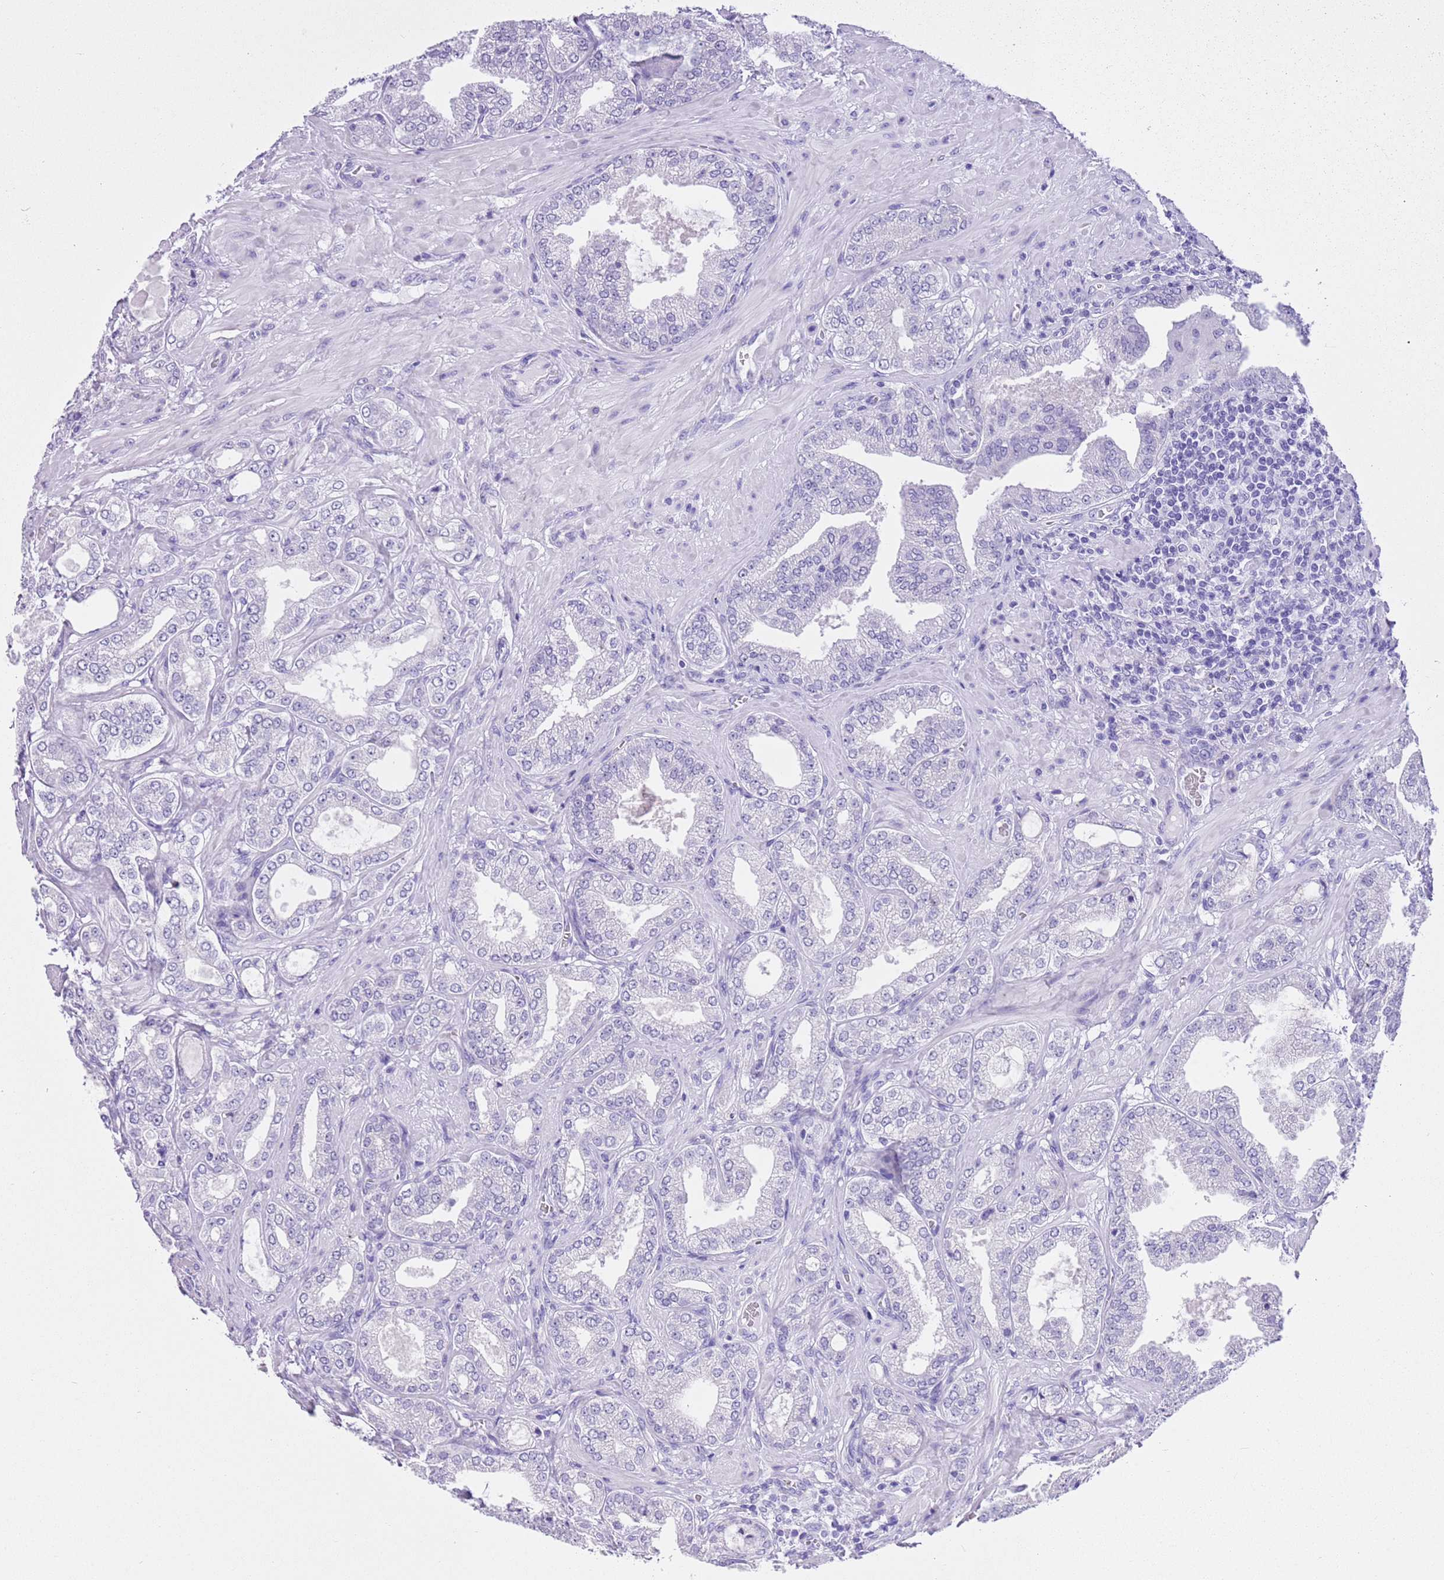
{"staining": {"intensity": "negative", "quantity": "none", "location": "none"}, "tissue": "prostate cancer", "cell_type": "Tumor cells", "image_type": "cancer", "snomed": [{"axis": "morphology", "description": "Adenocarcinoma, Low grade"}, {"axis": "topography", "description": "Prostate"}], "caption": "Tumor cells show no significant protein positivity in prostate cancer. (DAB (3,3'-diaminobenzidine) immunohistochemistry with hematoxylin counter stain).", "gene": "TMEM185B", "patient": {"sex": "male", "age": 63}}